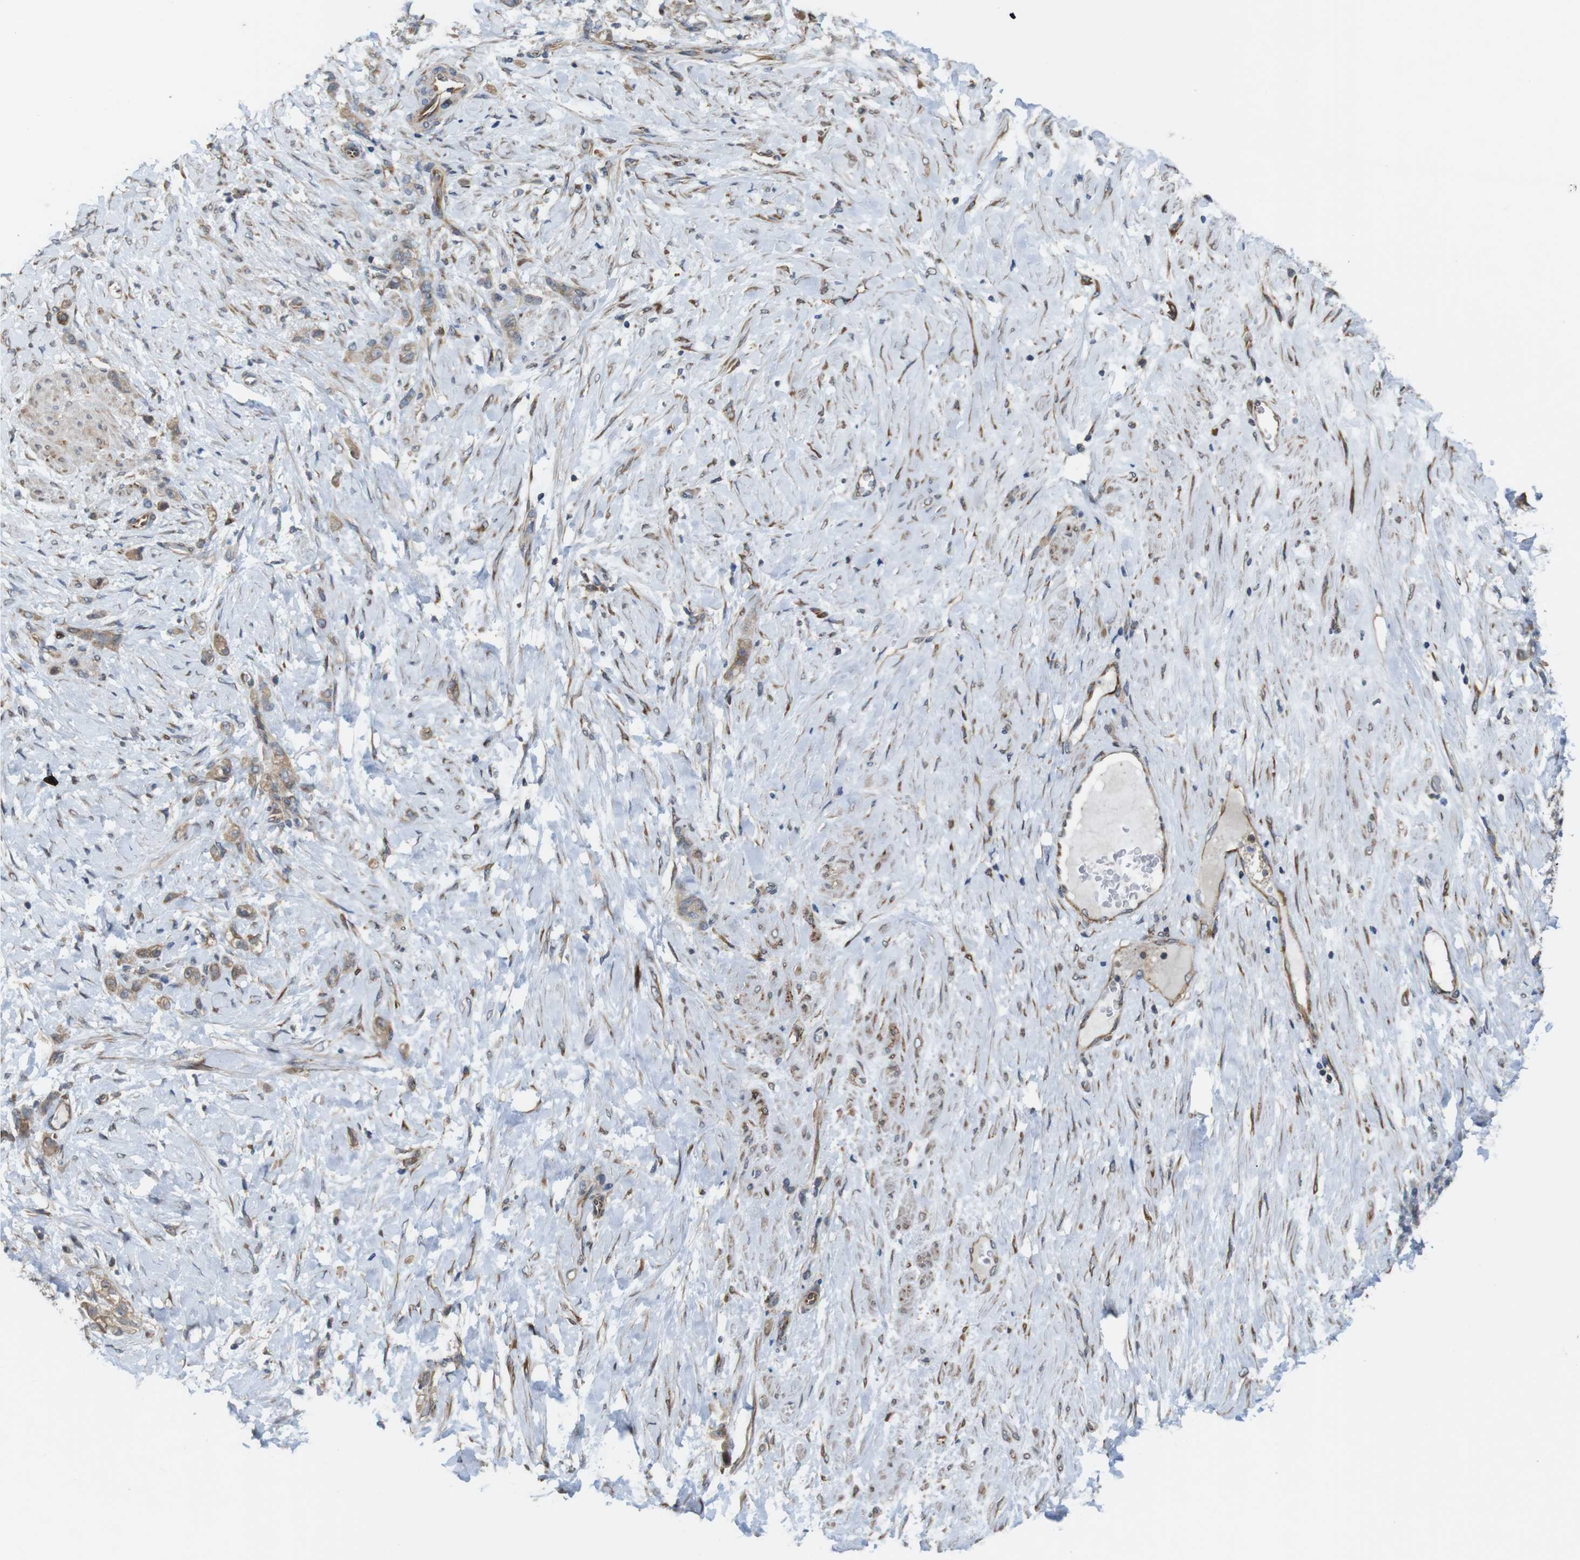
{"staining": {"intensity": "moderate", "quantity": ">75%", "location": "cytoplasmic/membranous"}, "tissue": "stomach cancer", "cell_type": "Tumor cells", "image_type": "cancer", "snomed": [{"axis": "morphology", "description": "Adenocarcinoma, NOS"}, {"axis": "topography", "description": "Stomach"}], "caption": "Tumor cells show medium levels of moderate cytoplasmic/membranous staining in about >75% of cells in stomach cancer (adenocarcinoma).", "gene": "PCOLCE2", "patient": {"sex": "male", "age": 82}}